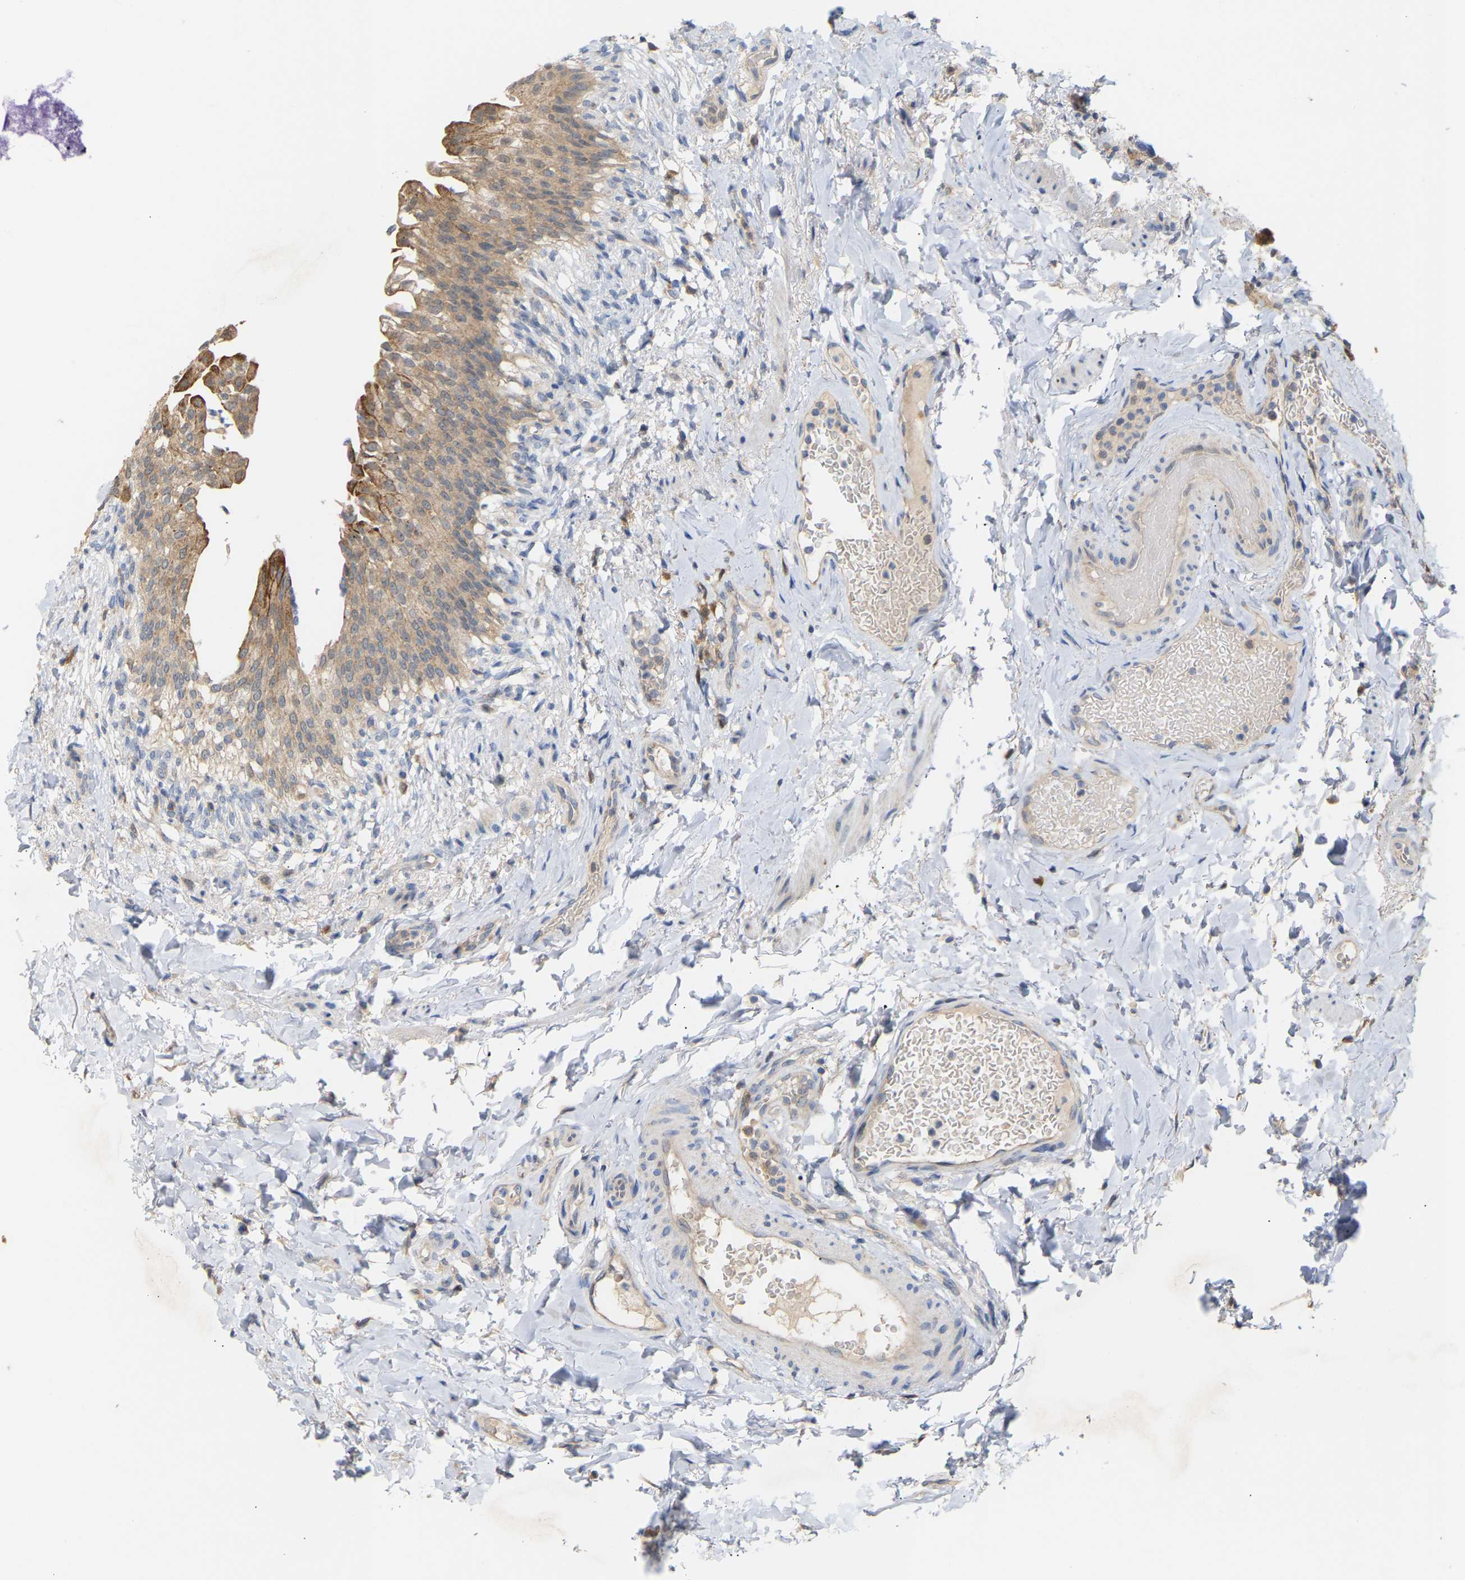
{"staining": {"intensity": "moderate", "quantity": ">75%", "location": "cytoplasmic/membranous"}, "tissue": "urinary bladder", "cell_type": "Urothelial cells", "image_type": "normal", "snomed": [{"axis": "morphology", "description": "Normal tissue, NOS"}, {"axis": "topography", "description": "Urinary bladder"}], "caption": "Moderate cytoplasmic/membranous expression for a protein is appreciated in about >75% of urothelial cells of normal urinary bladder using immunohistochemistry.", "gene": "TPMT", "patient": {"sex": "female", "age": 60}}